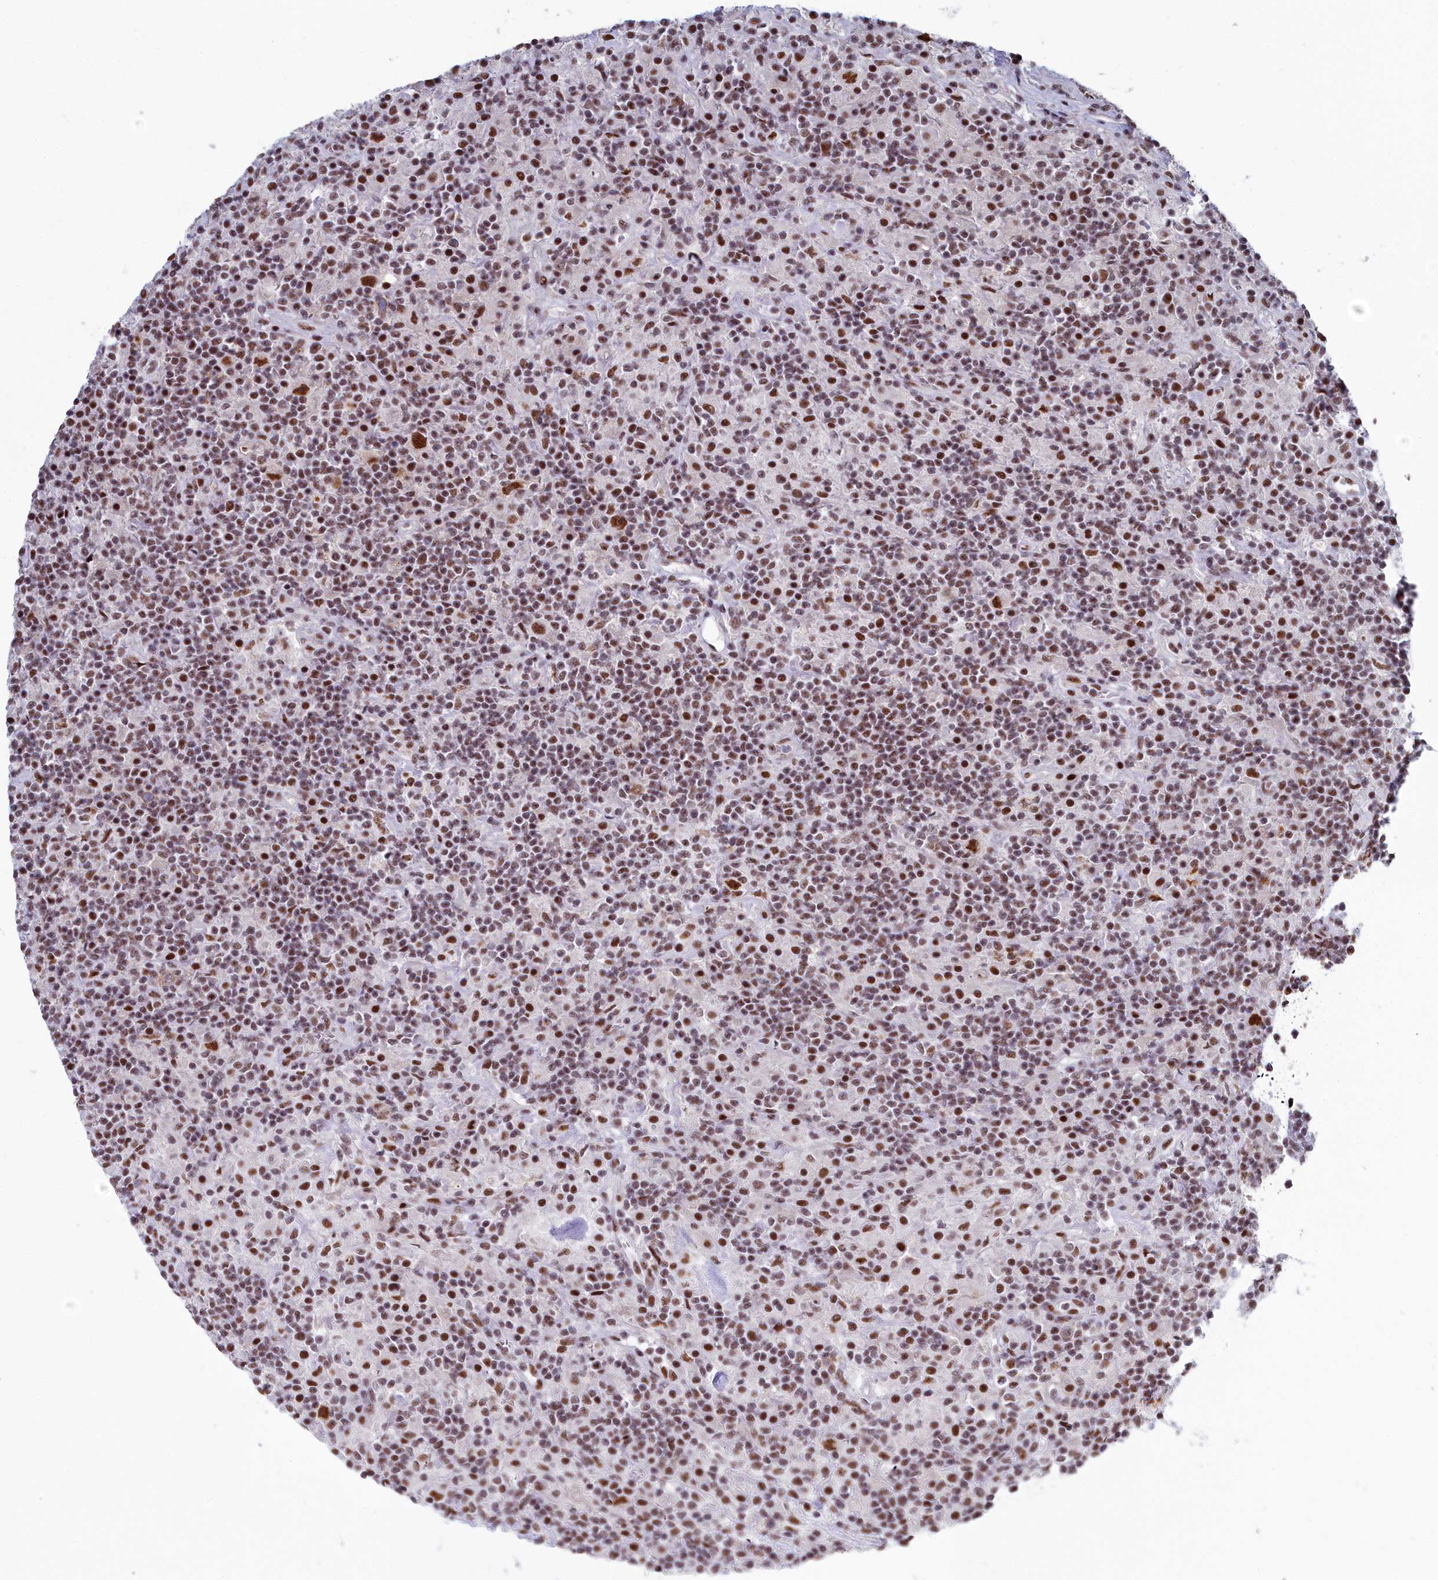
{"staining": {"intensity": "strong", "quantity": ">75%", "location": "nuclear"}, "tissue": "lymphoma", "cell_type": "Tumor cells", "image_type": "cancer", "snomed": [{"axis": "morphology", "description": "Hodgkin's disease, NOS"}, {"axis": "topography", "description": "Lymph node"}], "caption": "Strong nuclear protein staining is identified in about >75% of tumor cells in Hodgkin's disease.", "gene": "SF3B3", "patient": {"sex": "male", "age": 70}}